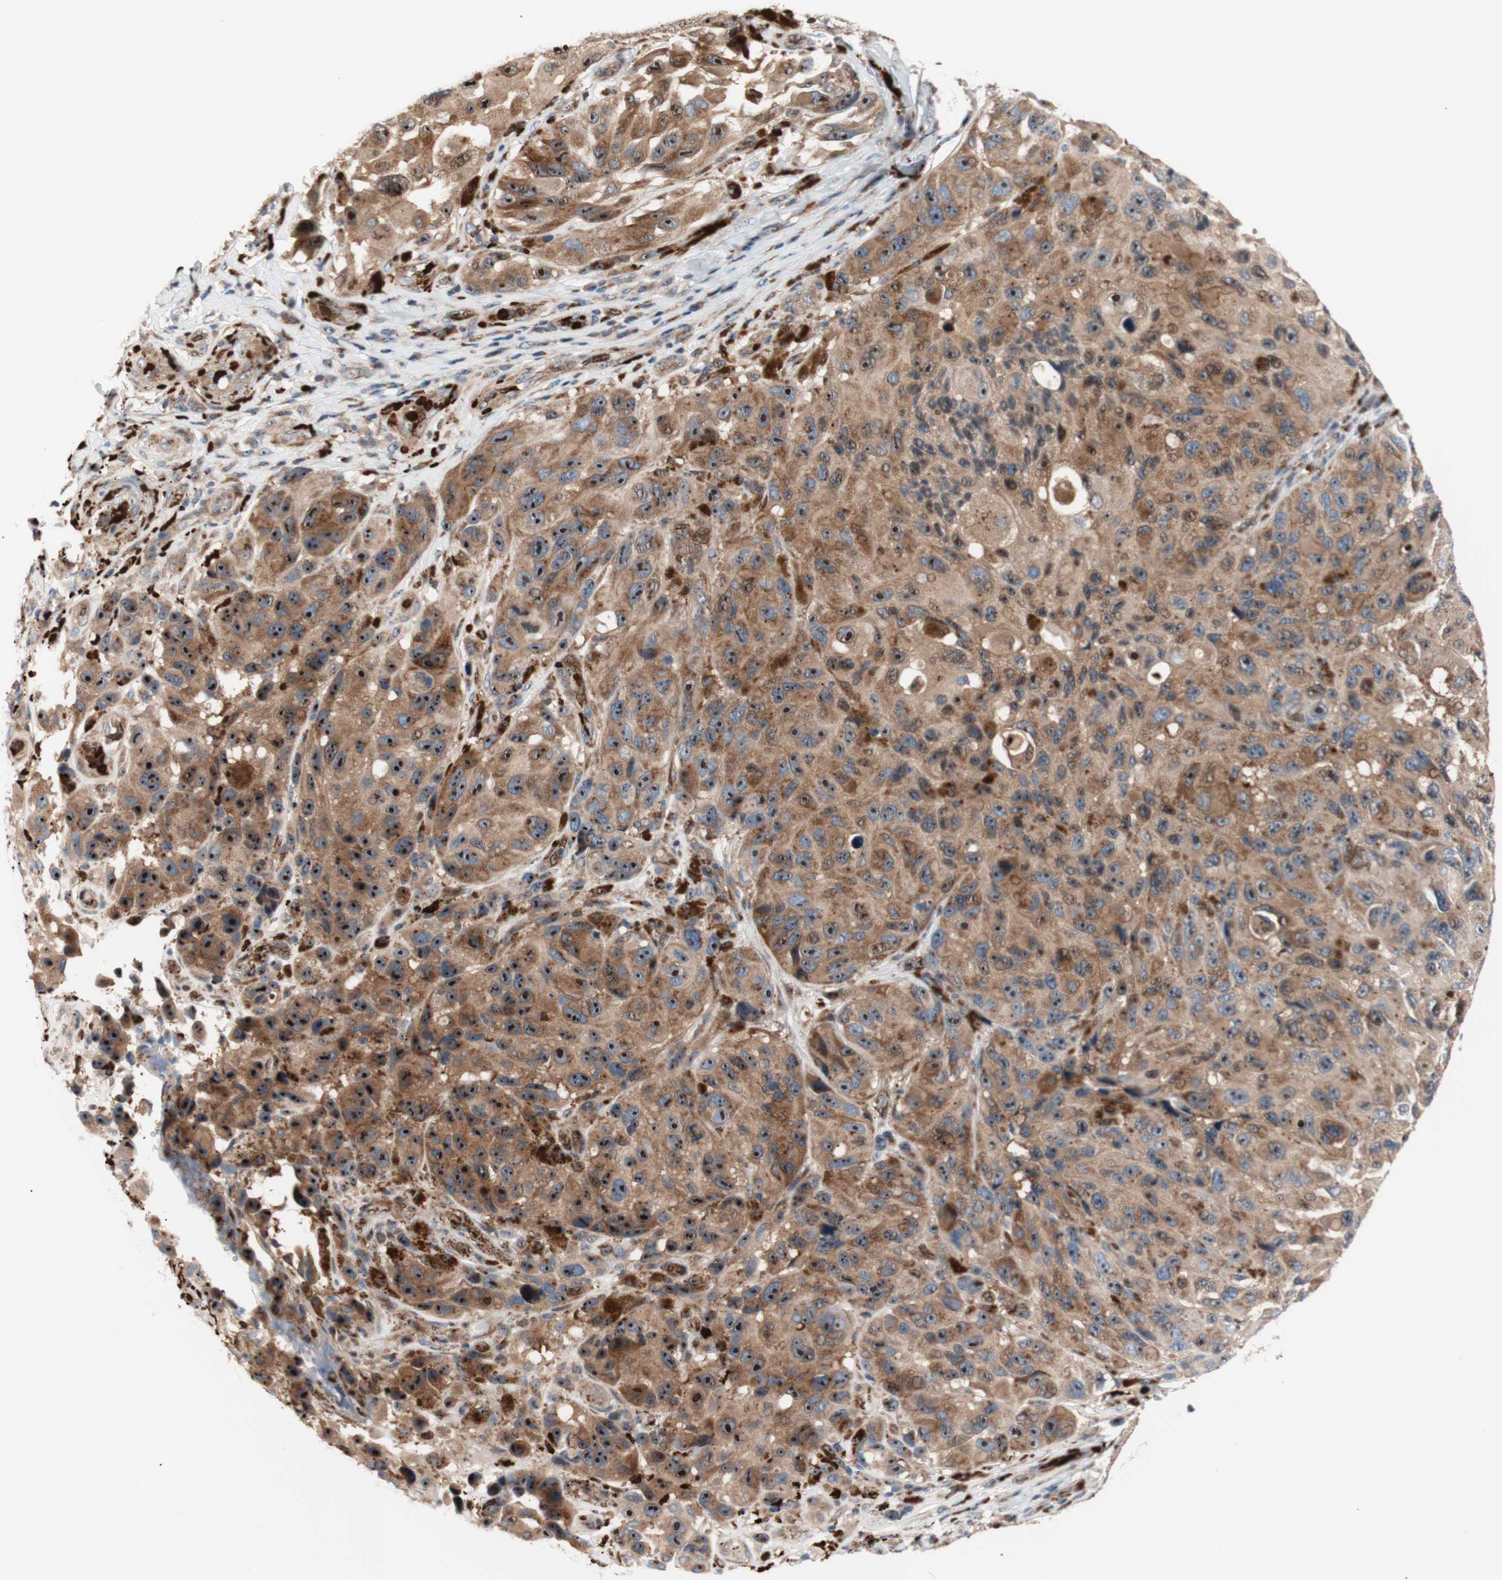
{"staining": {"intensity": "strong", "quantity": ">75%", "location": "cytoplasmic/membranous,nuclear"}, "tissue": "melanoma", "cell_type": "Tumor cells", "image_type": "cancer", "snomed": [{"axis": "morphology", "description": "Malignant melanoma, NOS"}, {"axis": "topography", "description": "Skin"}], "caption": "Immunohistochemistry (DAB (3,3'-diaminobenzidine)) staining of human malignant melanoma shows strong cytoplasmic/membranous and nuclear protein staining in approximately >75% of tumor cells.", "gene": "USP9X", "patient": {"sex": "female", "age": 73}}